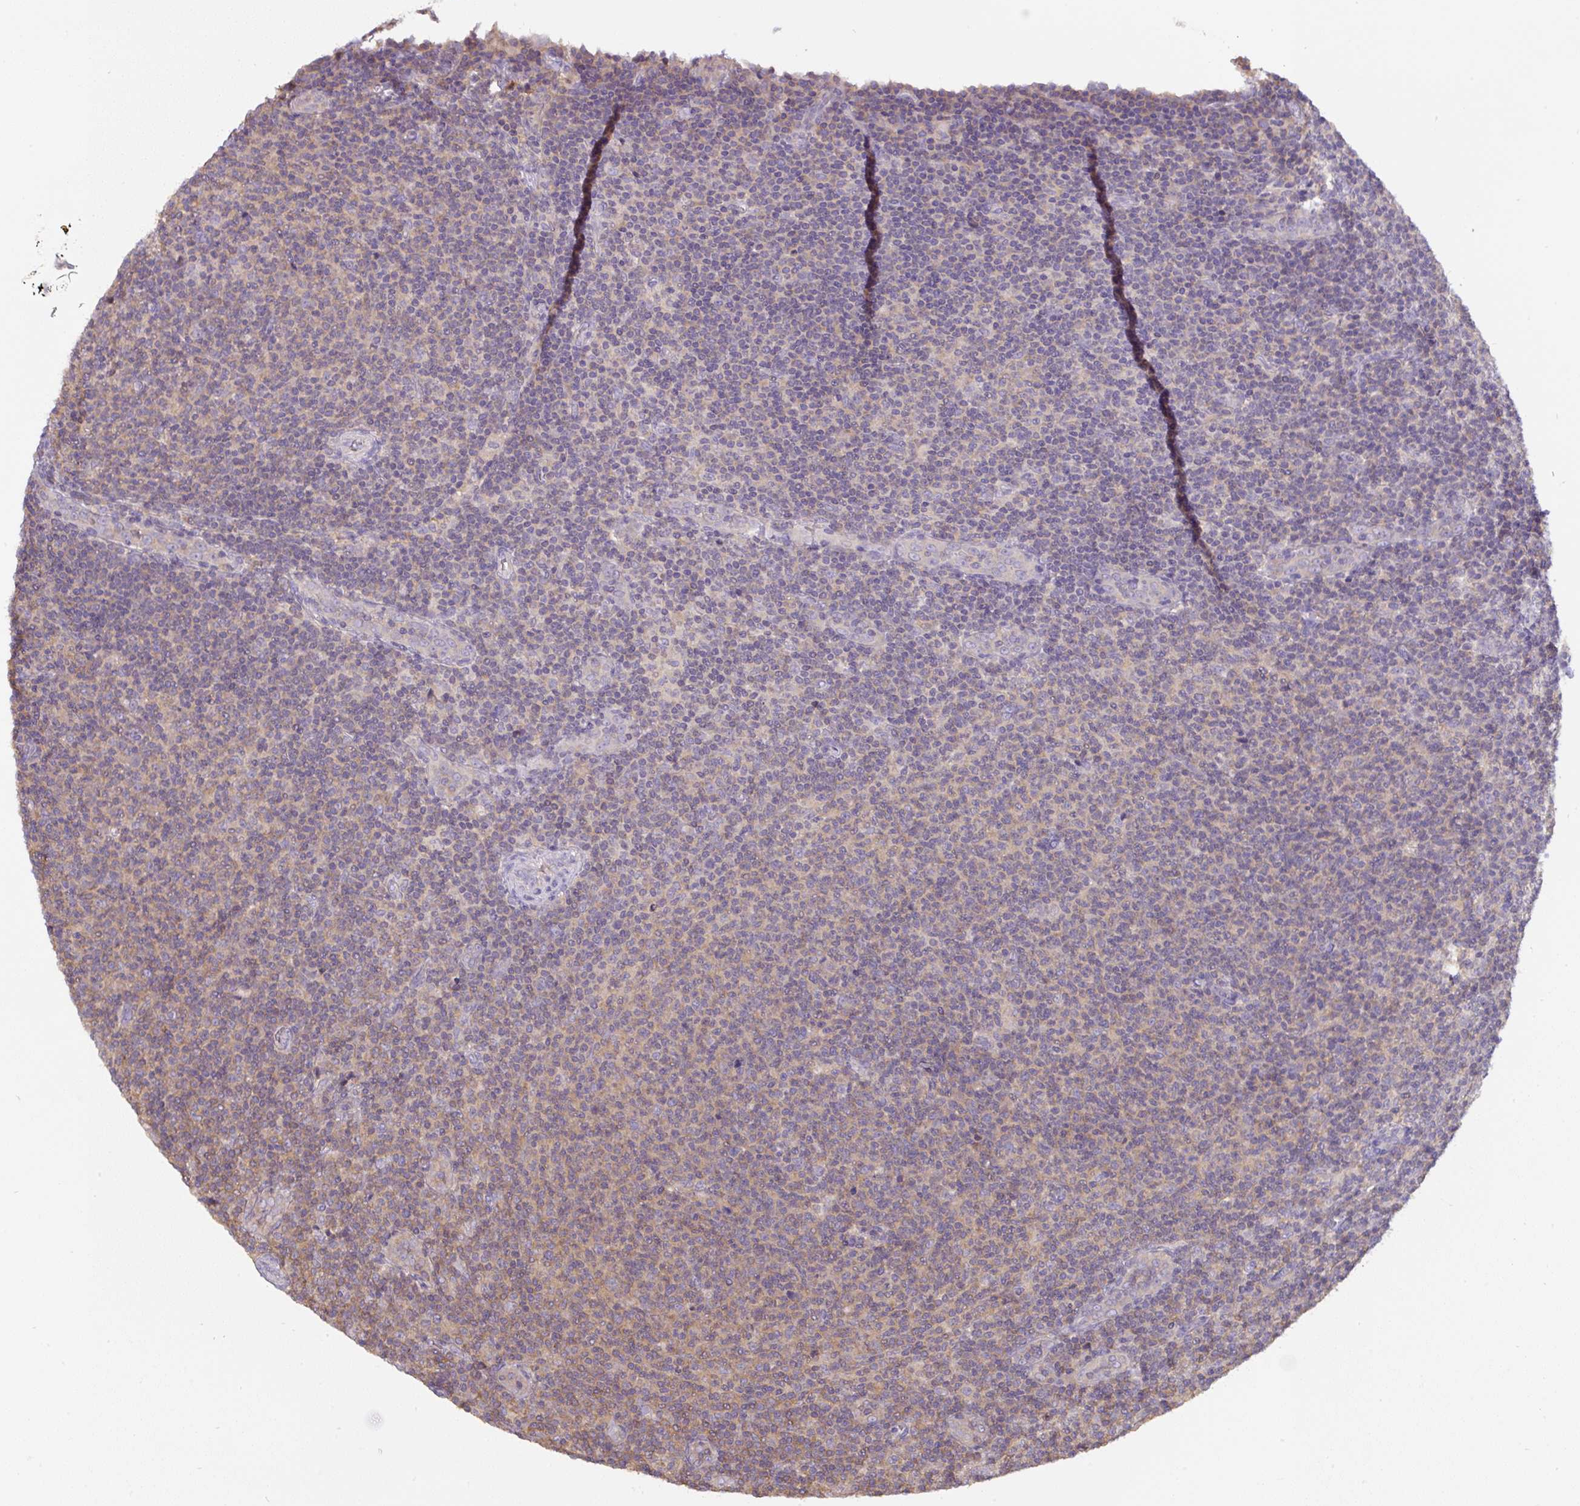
{"staining": {"intensity": "weak", "quantity": "25%-75%", "location": "cytoplasmic/membranous"}, "tissue": "lymphoma", "cell_type": "Tumor cells", "image_type": "cancer", "snomed": [{"axis": "morphology", "description": "Malignant lymphoma, non-Hodgkin's type, Low grade"}, {"axis": "topography", "description": "Lymph node"}], "caption": "IHC (DAB) staining of lymphoma displays weak cytoplasmic/membranous protein staining in approximately 25%-75% of tumor cells.", "gene": "ST13", "patient": {"sex": "male", "age": 66}}